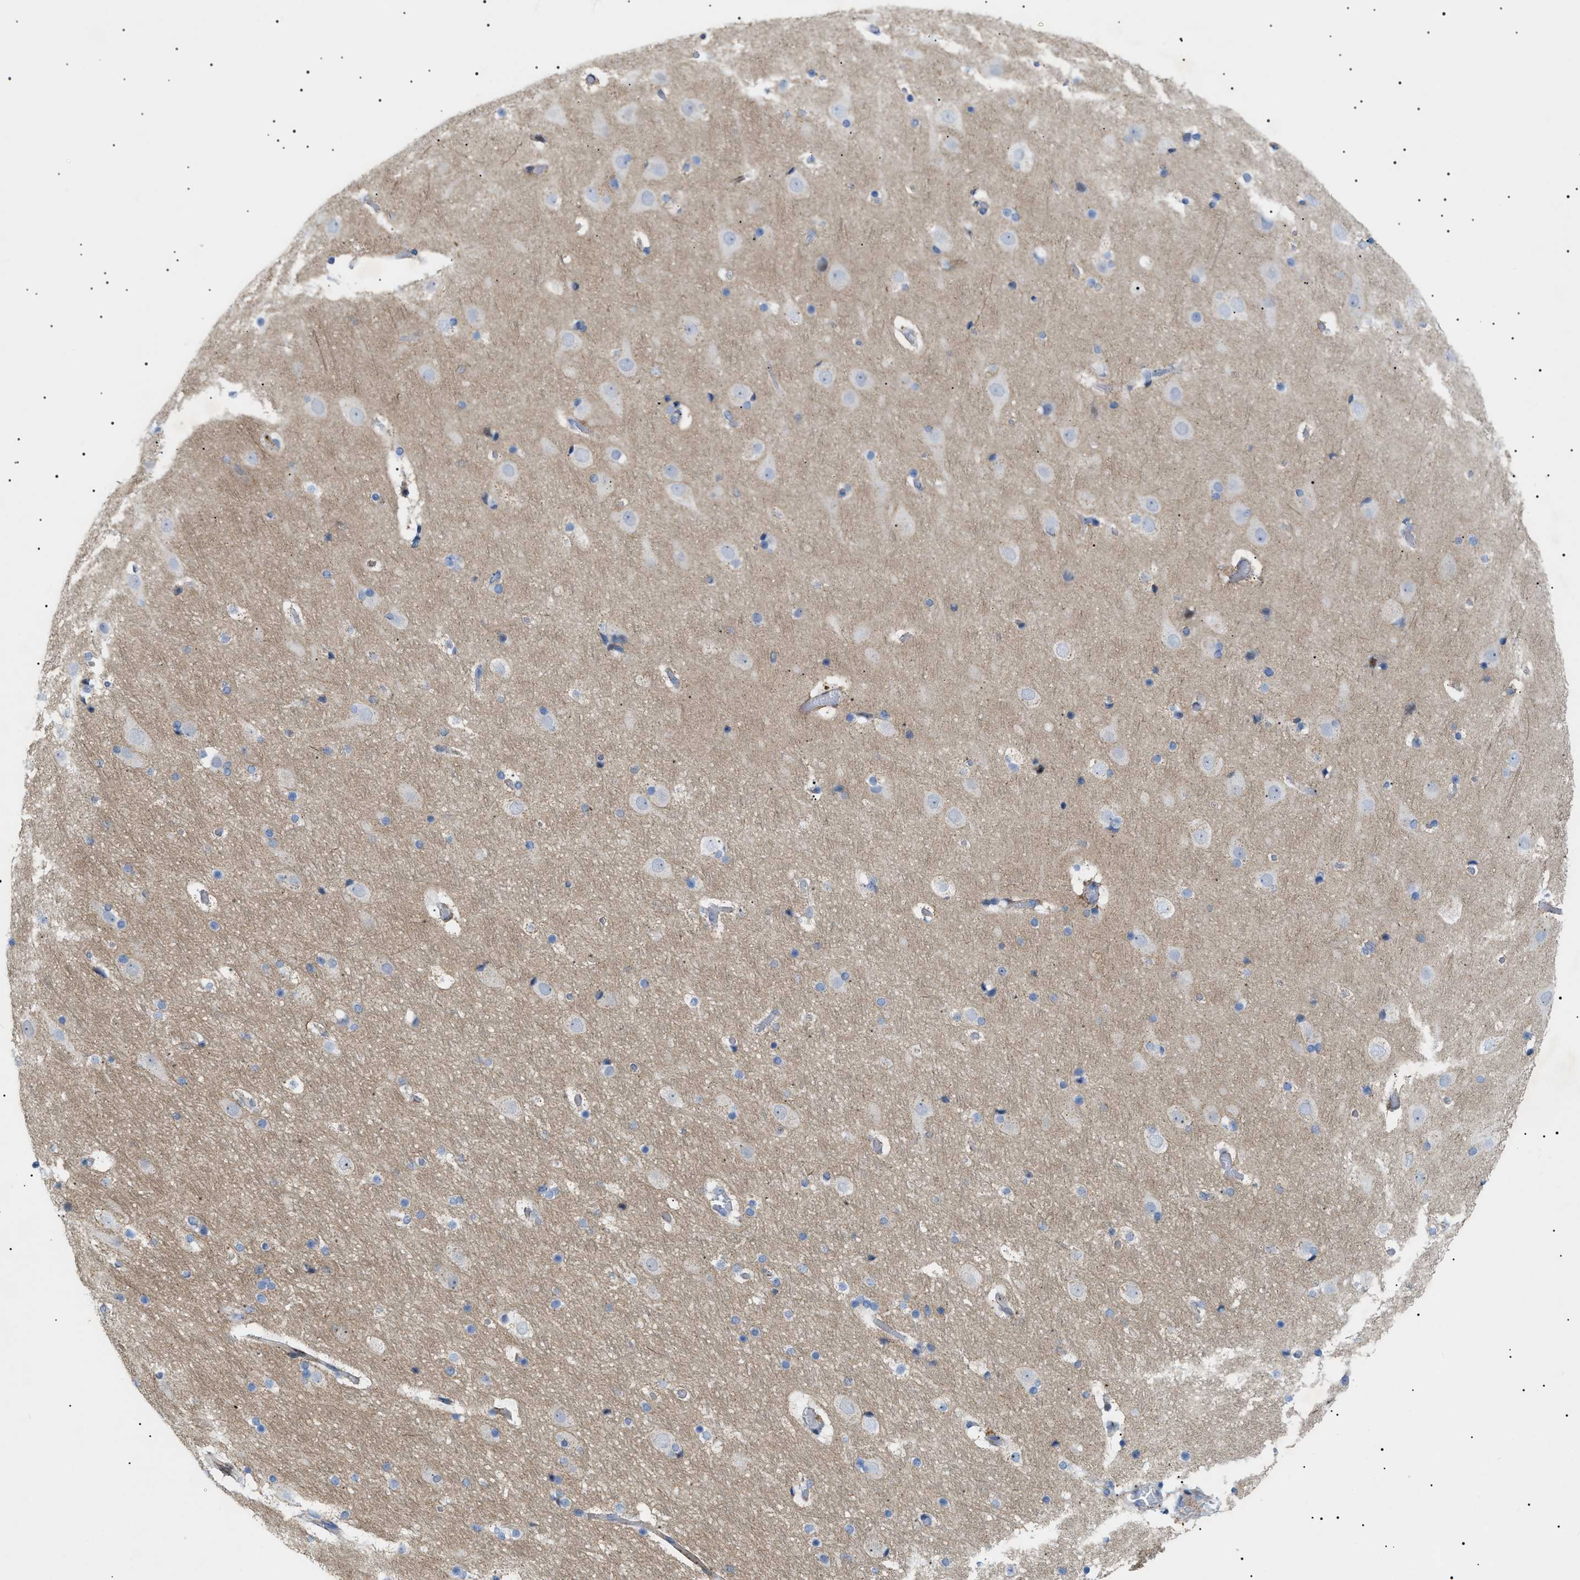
{"staining": {"intensity": "weak", "quantity": "25%-75%", "location": "cytoplasmic/membranous"}, "tissue": "cerebral cortex", "cell_type": "Endothelial cells", "image_type": "normal", "snomed": [{"axis": "morphology", "description": "Normal tissue, NOS"}, {"axis": "topography", "description": "Cerebral cortex"}], "caption": "There is low levels of weak cytoplasmic/membranous staining in endothelial cells of normal cerebral cortex, as demonstrated by immunohistochemical staining (brown color).", "gene": "SFXN5", "patient": {"sex": "male", "age": 57}}